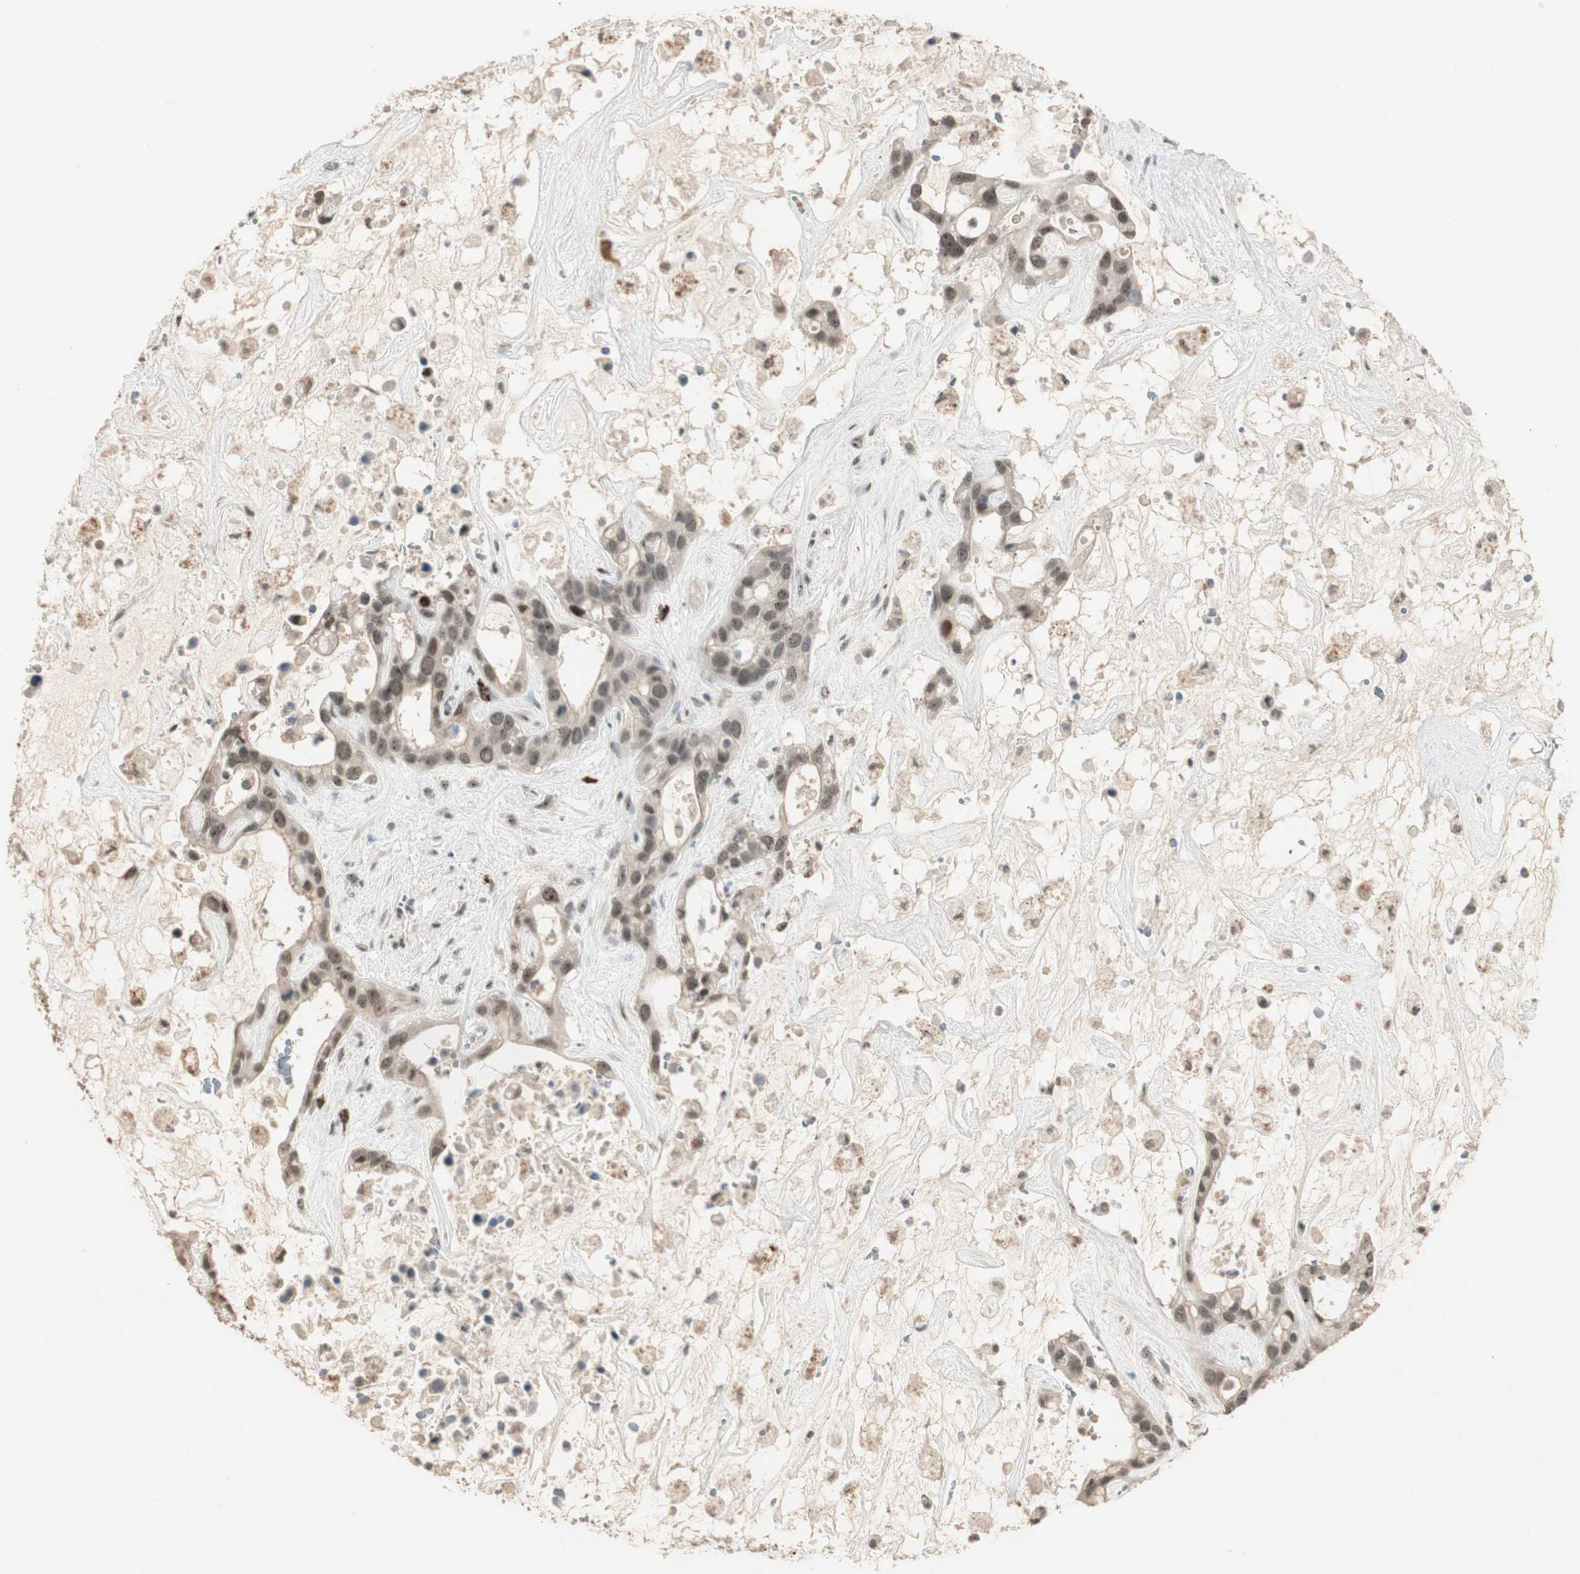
{"staining": {"intensity": "moderate", "quantity": ">75%", "location": "nuclear"}, "tissue": "liver cancer", "cell_type": "Tumor cells", "image_type": "cancer", "snomed": [{"axis": "morphology", "description": "Cholangiocarcinoma"}, {"axis": "topography", "description": "Liver"}], "caption": "The photomicrograph demonstrates immunohistochemical staining of liver cholangiocarcinoma. There is moderate nuclear expression is present in approximately >75% of tumor cells.", "gene": "ETV4", "patient": {"sex": "female", "age": 65}}